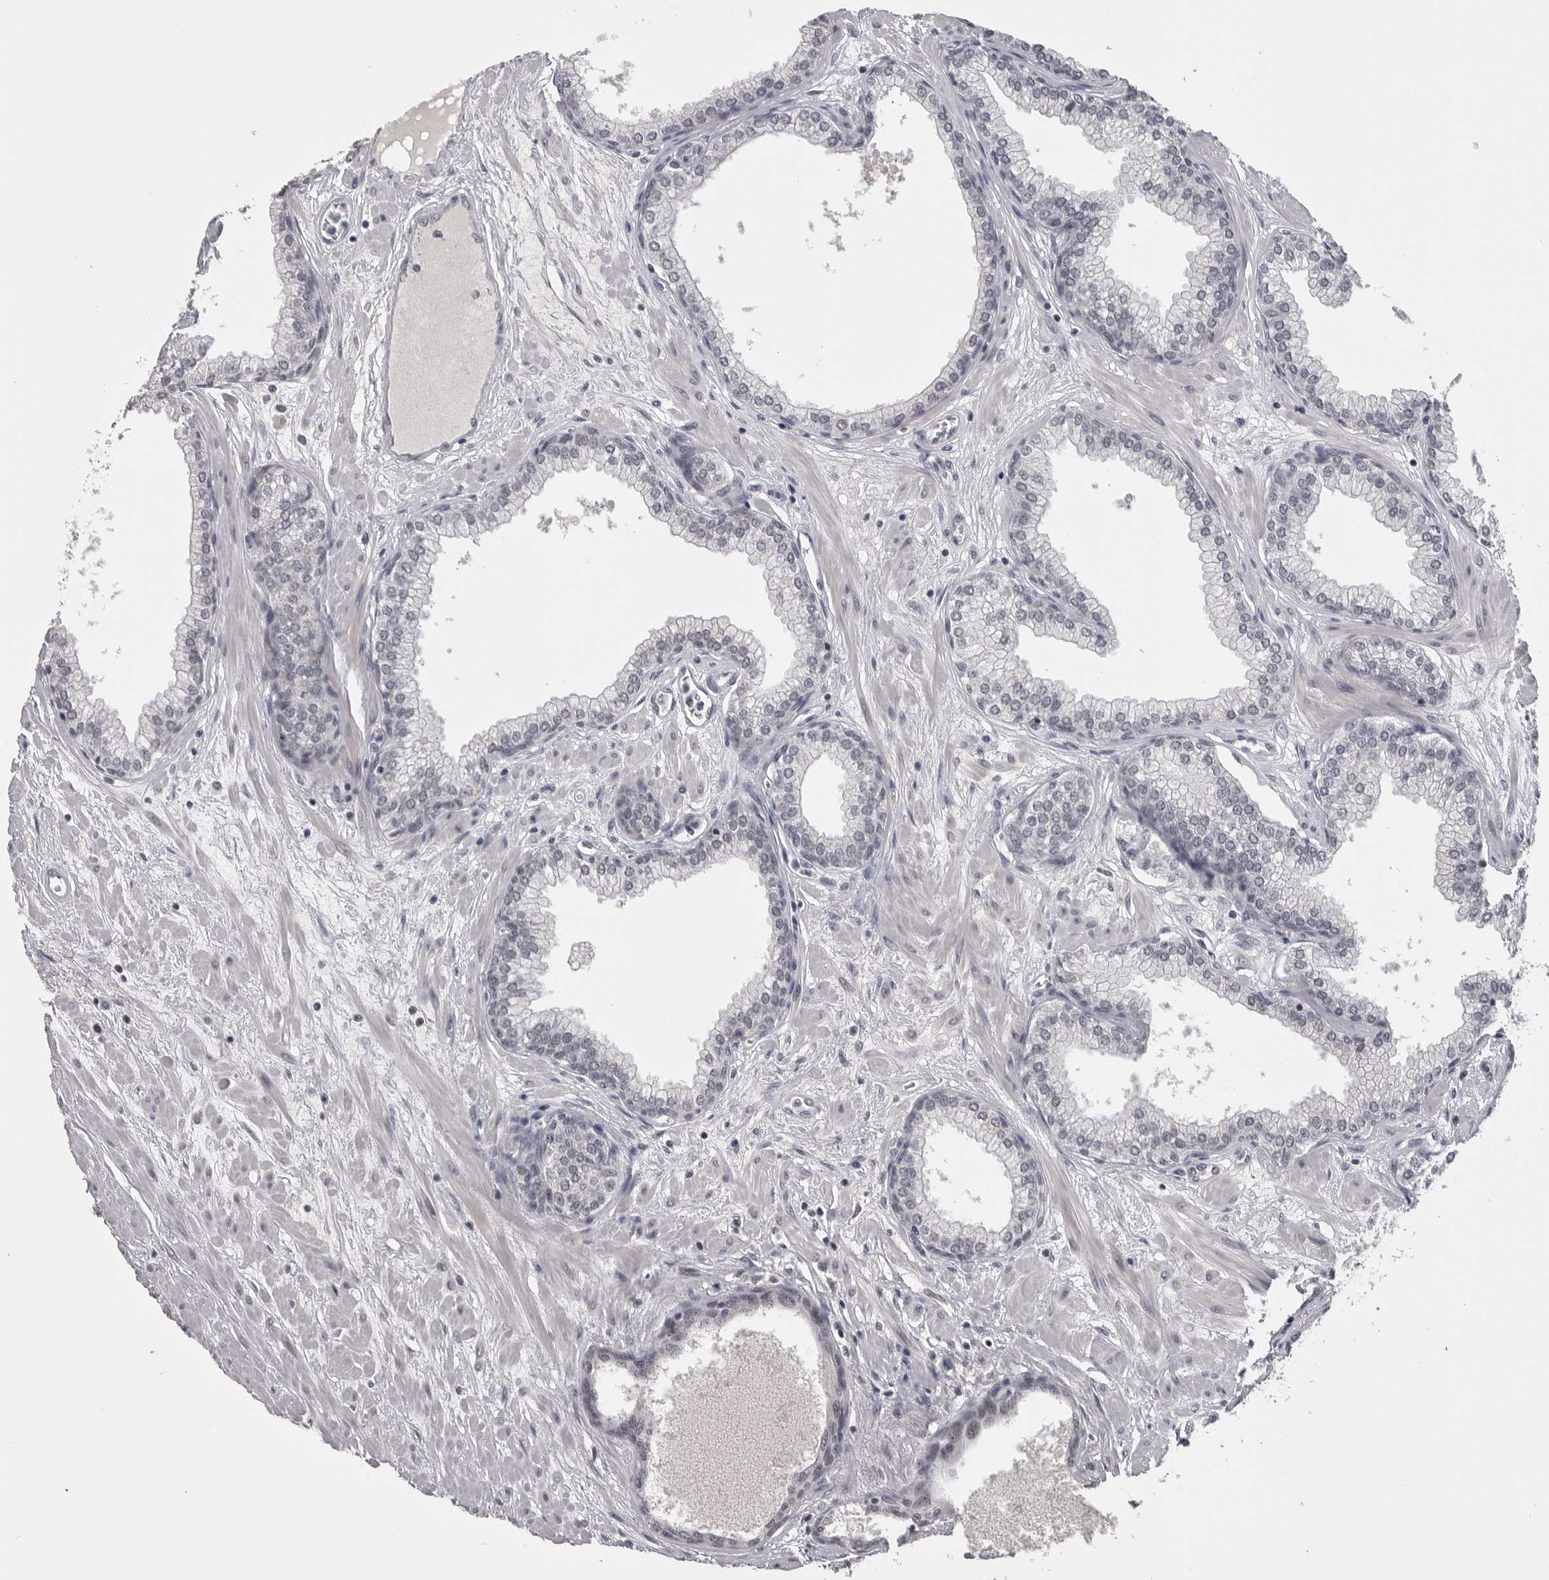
{"staining": {"intensity": "weak", "quantity": "<25%", "location": "nuclear"}, "tissue": "prostate", "cell_type": "Glandular cells", "image_type": "normal", "snomed": [{"axis": "morphology", "description": "Normal tissue, NOS"}, {"axis": "morphology", "description": "Urothelial carcinoma, Low grade"}, {"axis": "topography", "description": "Urinary bladder"}, {"axis": "topography", "description": "Prostate"}], "caption": "The immunohistochemistry histopathology image has no significant positivity in glandular cells of prostate. (Immunohistochemistry, brightfield microscopy, high magnification).", "gene": "DLG2", "patient": {"sex": "male", "age": 60}}